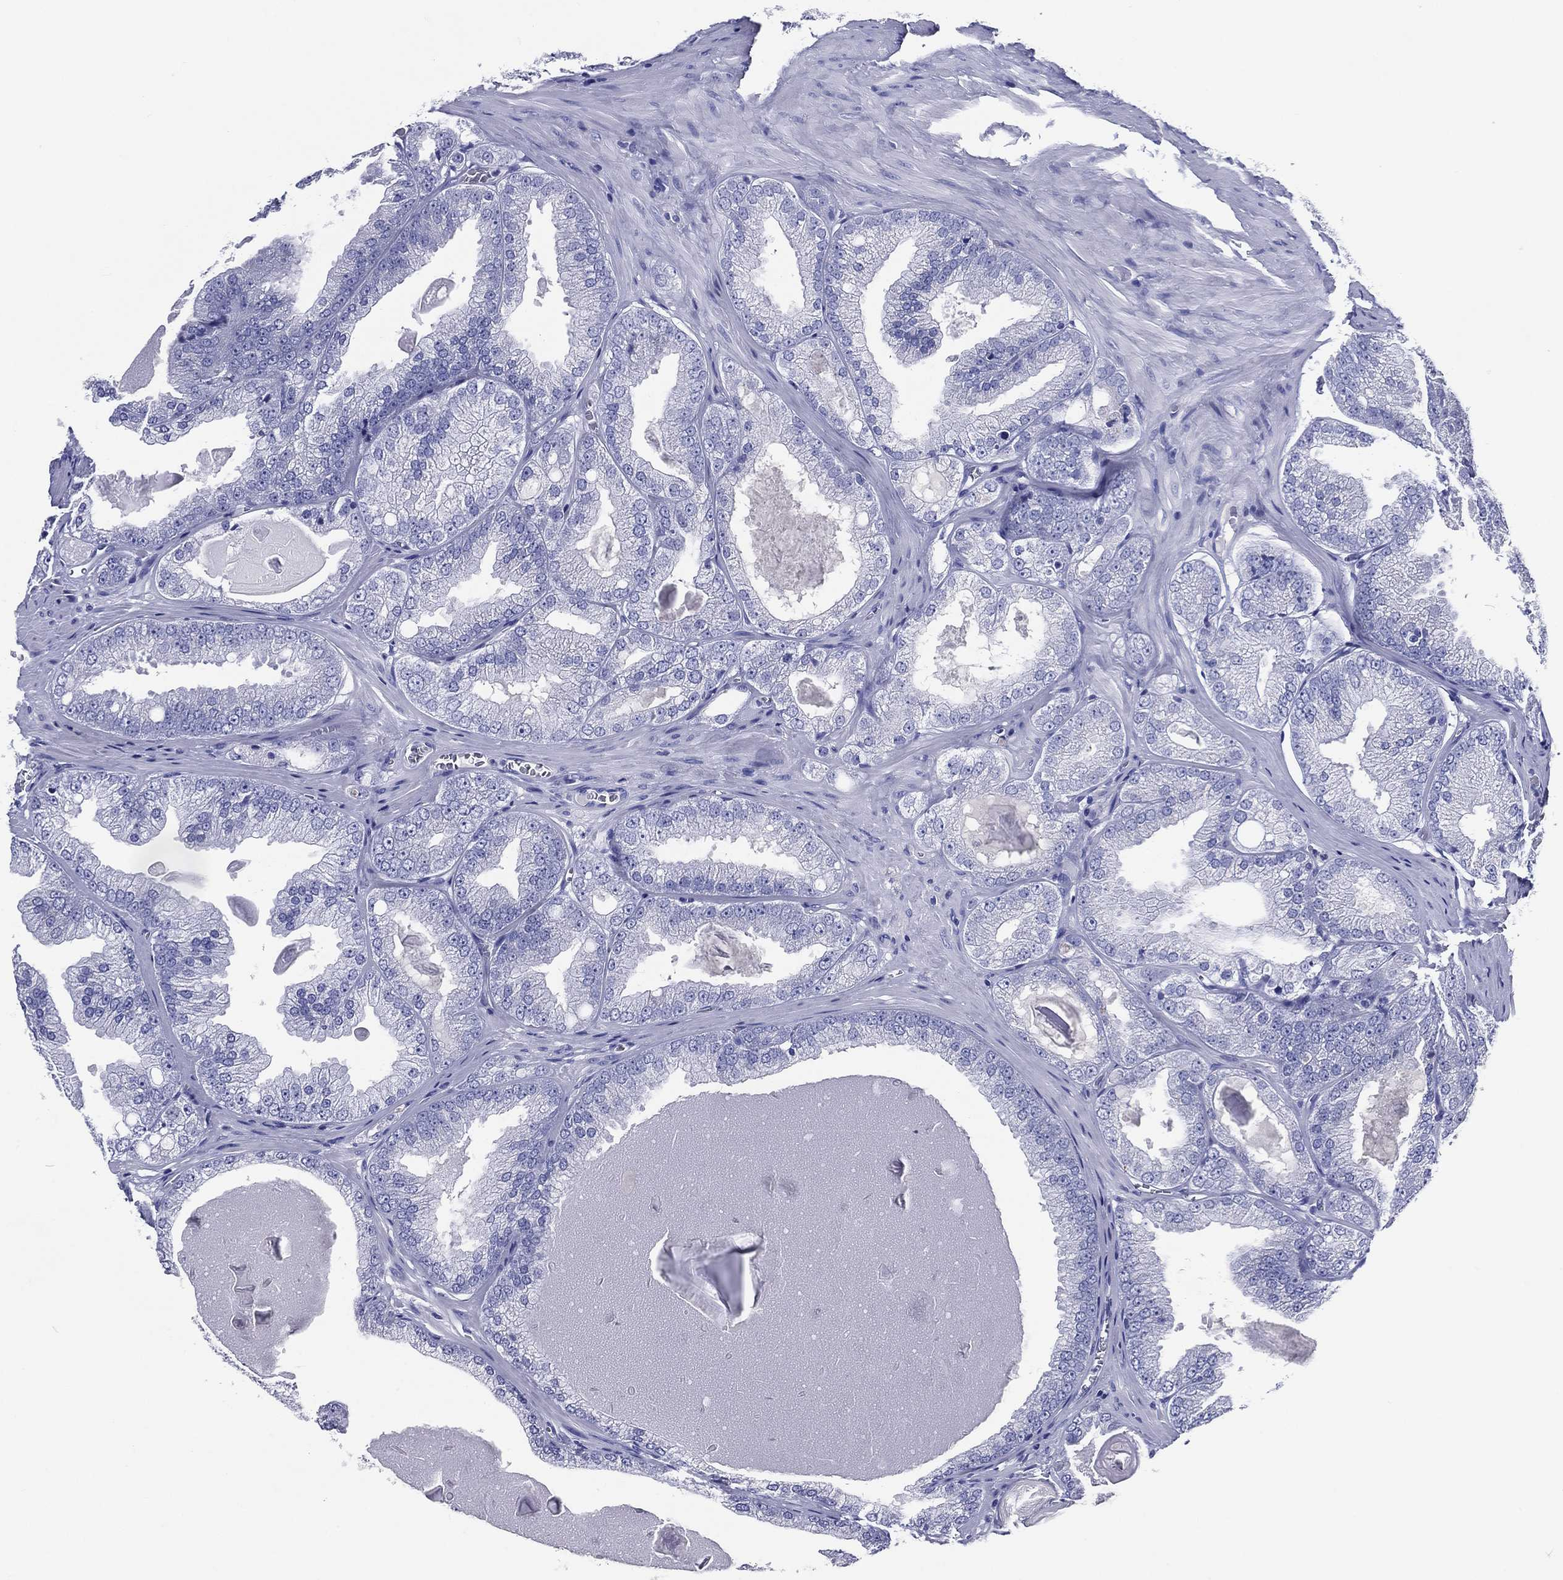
{"staining": {"intensity": "negative", "quantity": "none", "location": "none"}, "tissue": "prostate cancer", "cell_type": "Tumor cells", "image_type": "cancer", "snomed": [{"axis": "morphology", "description": "Adenocarcinoma, Low grade"}, {"axis": "topography", "description": "Prostate"}], "caption": "Protein analysis of prostate cancer (low-grade adenocarcinoma) exhibits no significant staining in tumor cells.", "gene": "ACE2", "patient": {"sex": "male", "age": 72}}